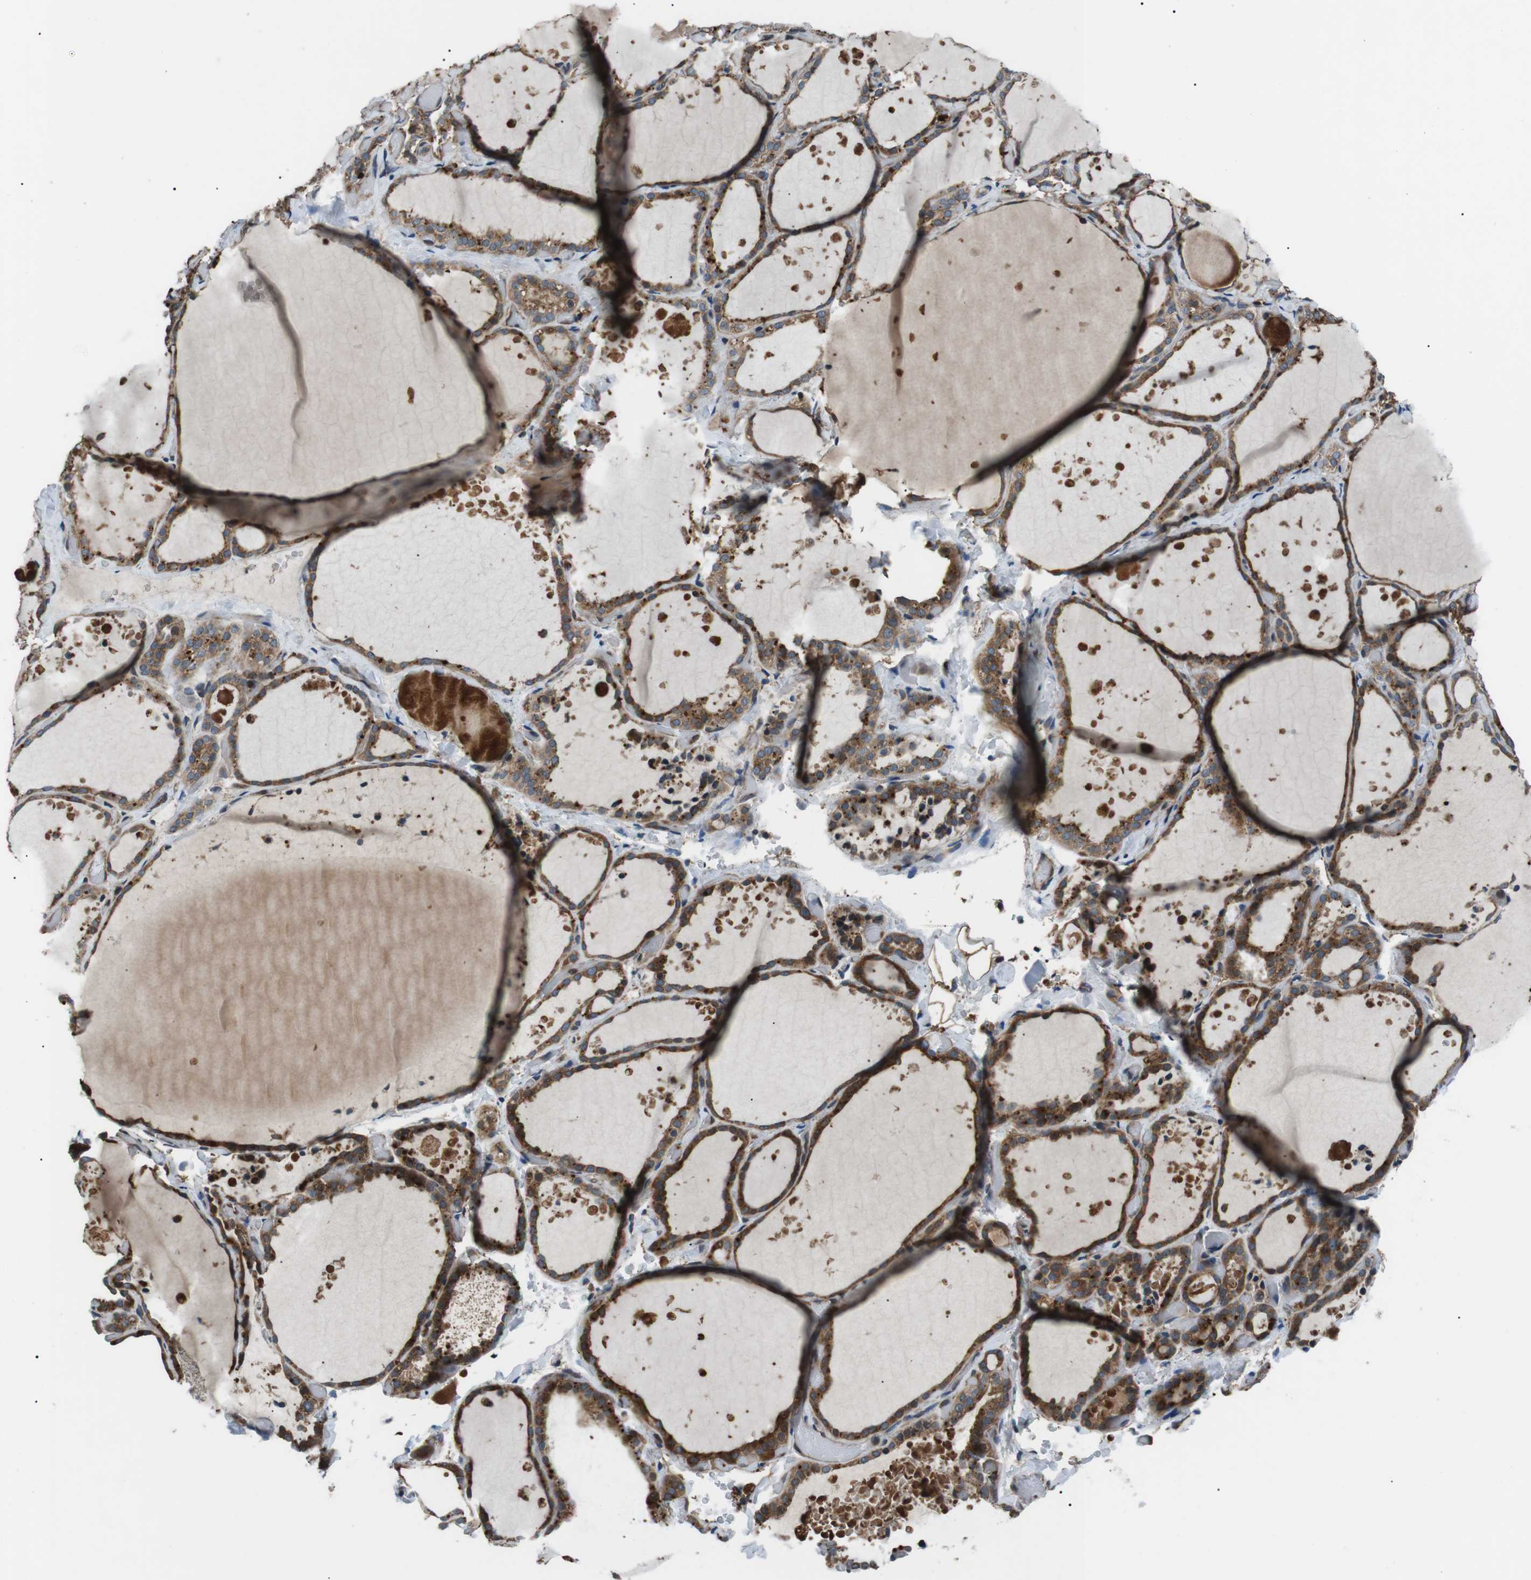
{"staining": {"intensity": "strong", "quantity": ">75%", "location": "cytoplasmic/membranous"}, "tissue": "thyroid gland", "cell_type": "Glandular cells", "image_type": "normal", "snomed": [{"axis": "morphology", "description": "Normal tissue, NOS"}, {"axis": "topography", "description": "Thyroid gland"}], "caption": "The image displays immunohistochemical staining of normal thyroid gland. There is strong cytoplasmic/membranous expression is present in about >75% of glandular cells.", "gene": "GPR161", "patient": {"sex": "female", "age": 44}}